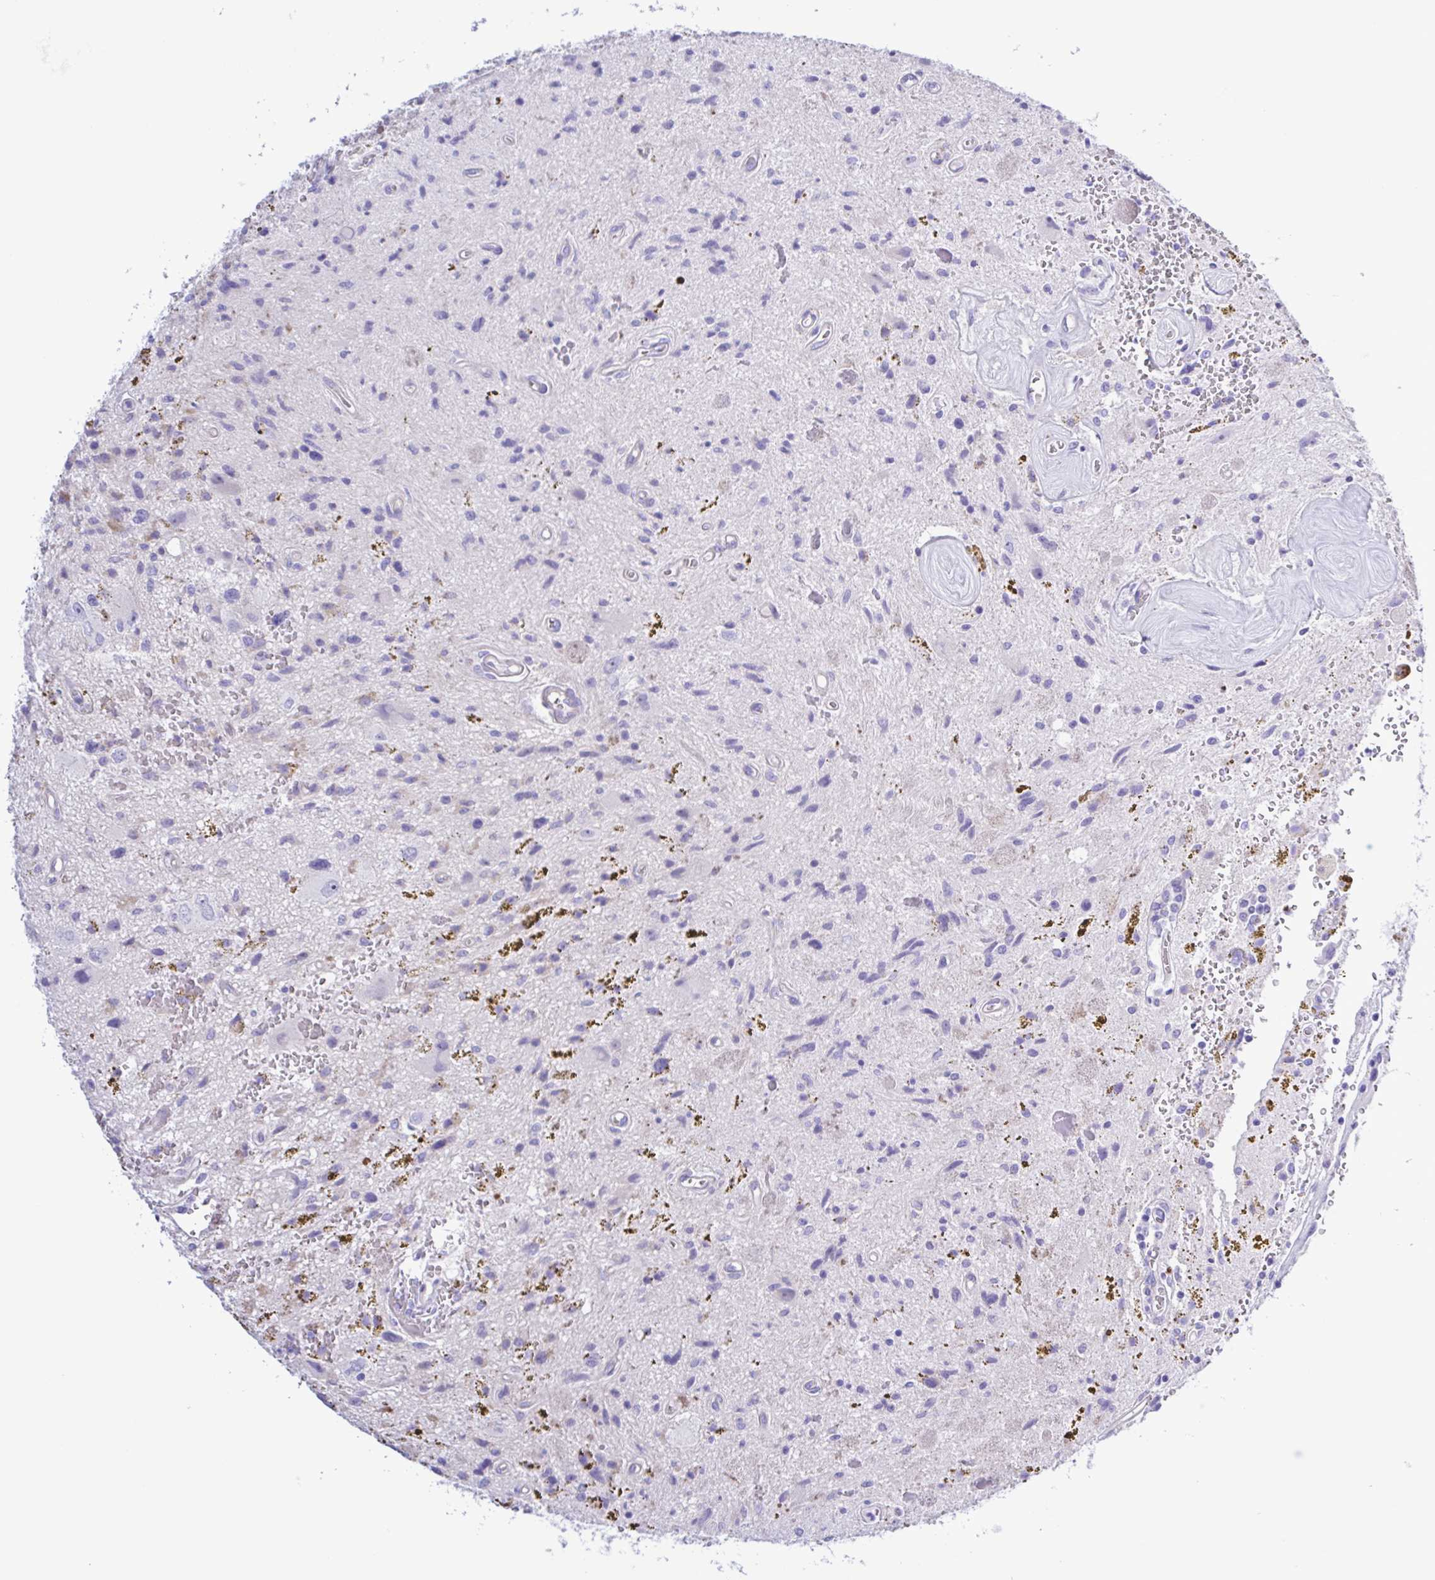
{"staining": {"intensity": "negative", "quantity": "none", "location": "none"}, "tissue": "glioma", "cell_type": "Tumor cells", "image_type": "cancer", "snomed": [{"axis": "morphology", "description": "Glioma, malignant, Low grade"}, {"axis": "topography", "description": "Cerebellum"}], "caption": "DAB (3,3'-diaminobenzidine) immunohistochemical staining of glioma reveals no significant staining in tumor cells.", "gene": "CYP11A1", "patient": {"sex": "female", "age": 14}}